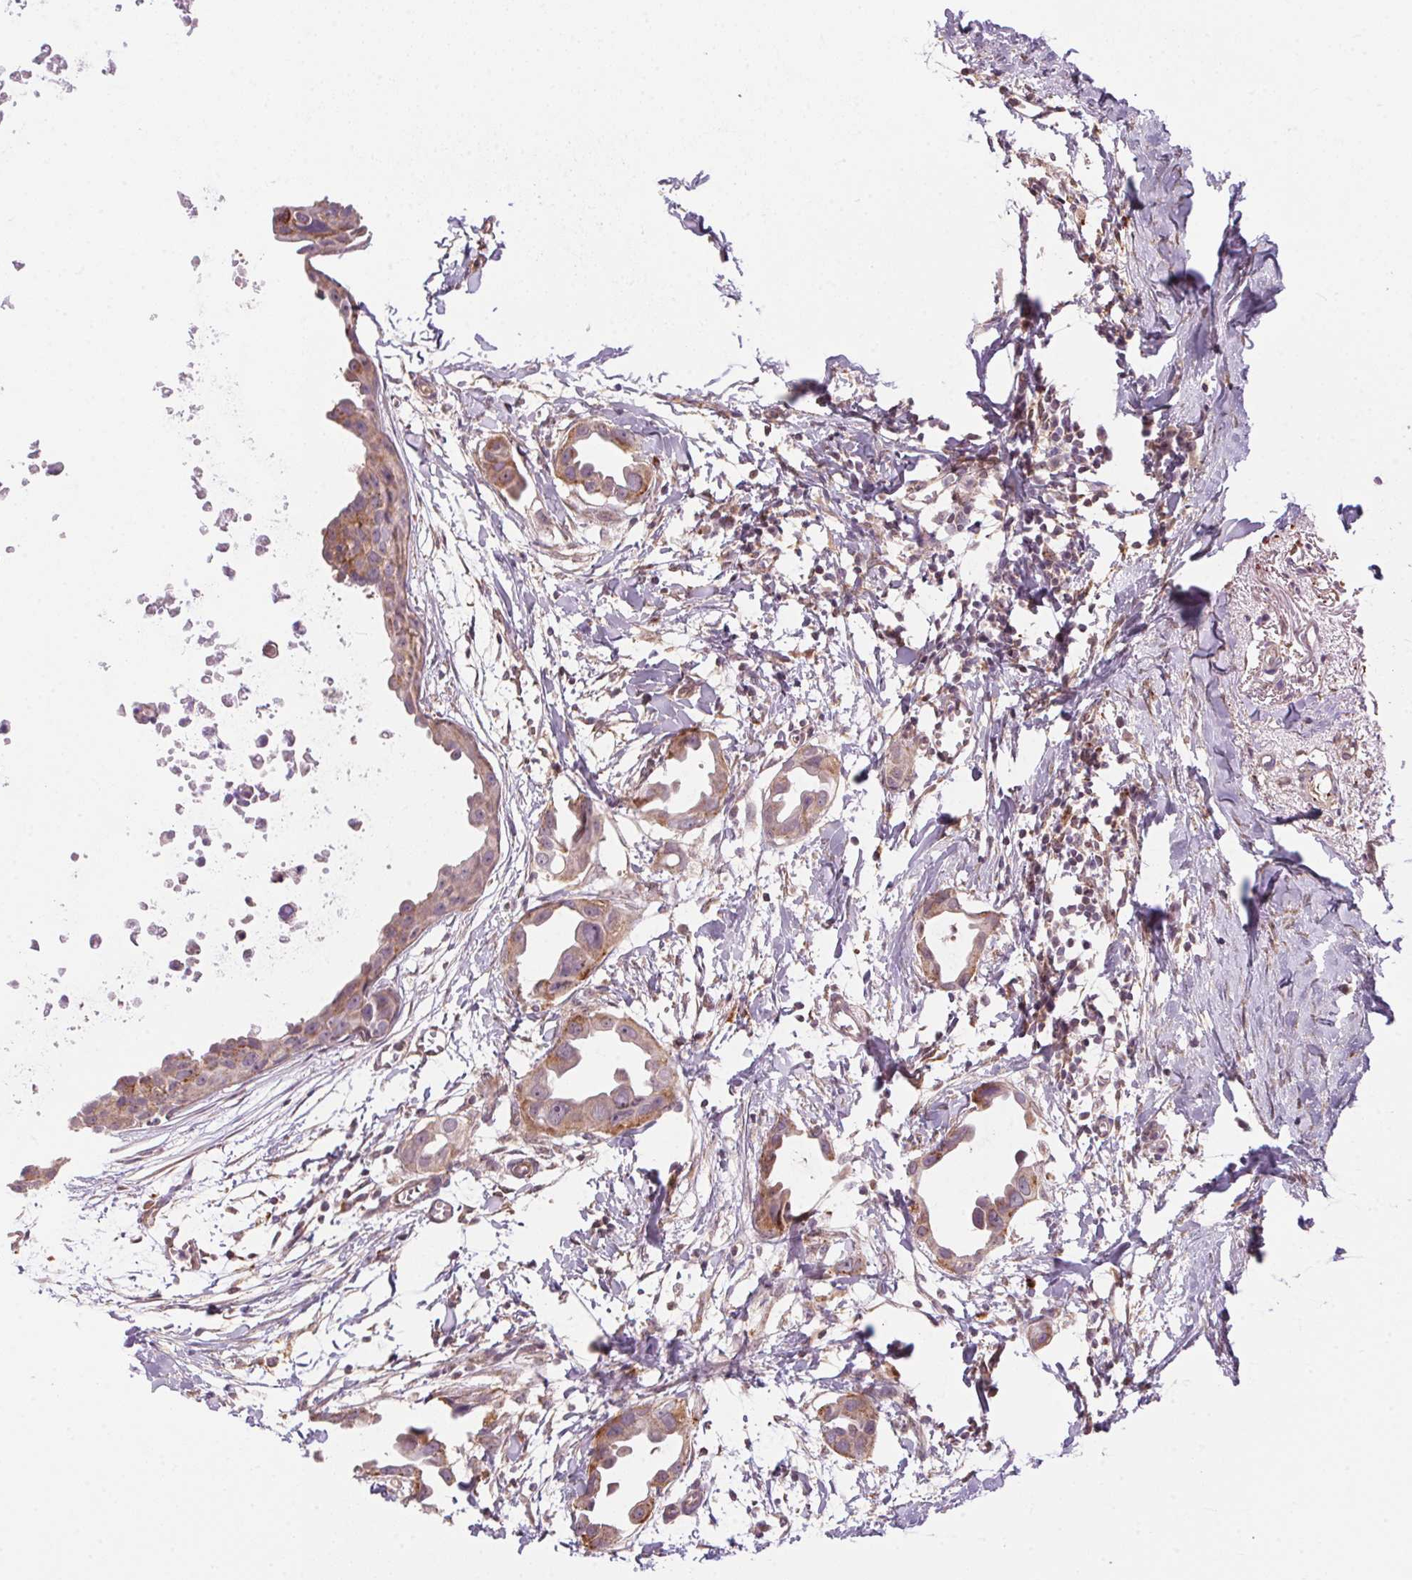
{"staining": {"intensity": "weak", "quantity": "25%-75%", "location": "cytoplasmic/membranous"}, "tissue": "breast cancer", "cell_type": "Tumor cells", "image_type": "cancer", "snomed": [{"axis": "morphology", "description": "Duct carcinoma"}, {"axis": "topography", "description": "Breast"}], "caption": "An image of intraductal carcinoma (breast) stained for a protein demonstrates weak cytoplasmic/membranous brown staining in tumor cells.", "gene": "ADH5", "patient": {"sex": "female", "age": 38}}